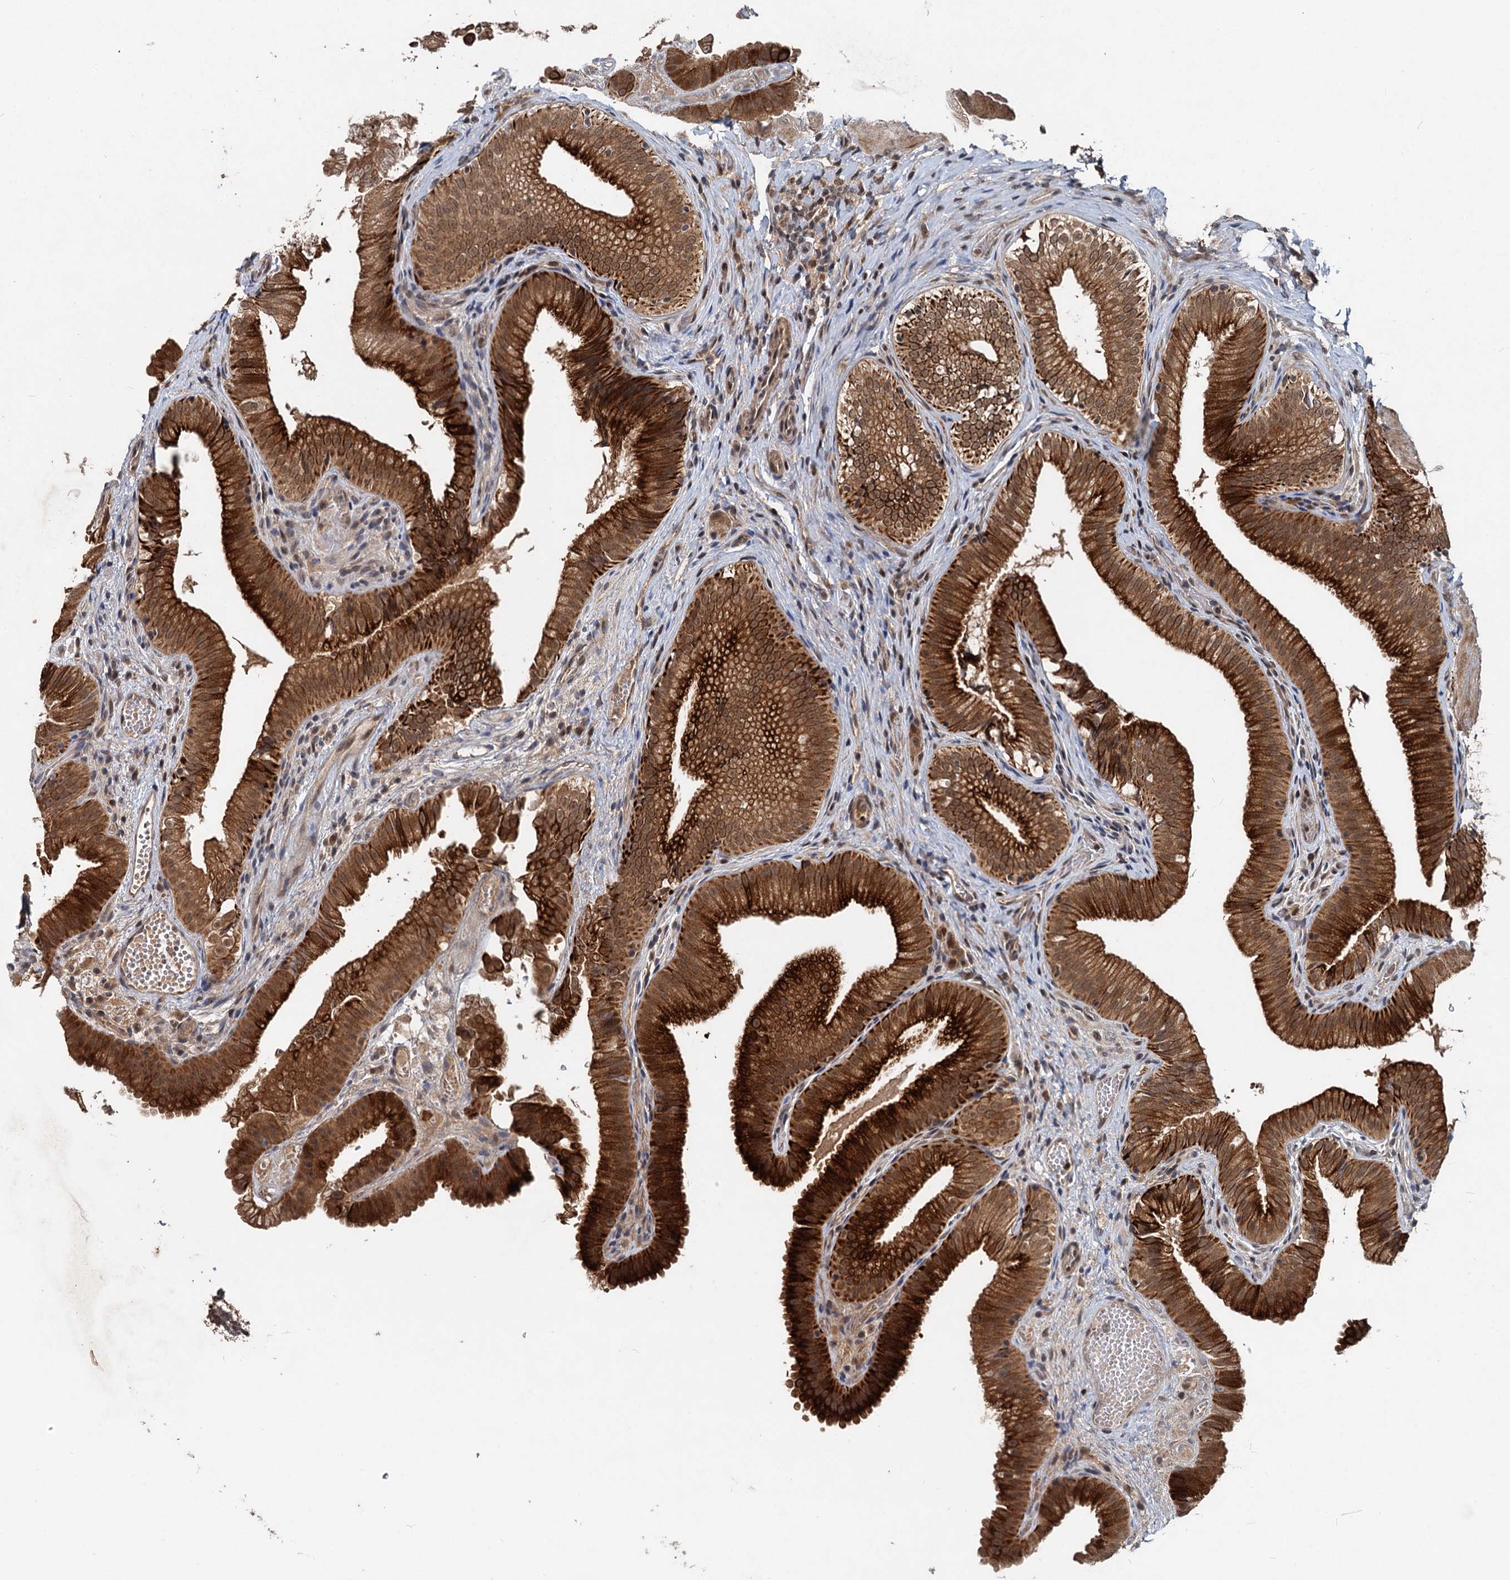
{"staining": {"intensity": "strong", "quantity": ">75%", "location": "cytoplasmic/membranous"}, "tissue": "gallbladder", "cell_type": "Glandular cells", "image_type": "normal", "snomed": [{"axis": "morphology", "description": "Normal tissue, NOS"}, {"axis": "topography", "description": "Gallbladder"}], "caption": "Immunohistochemistry (IHC) histopathology image of benign gallbladder: human gallbladder stained using immunohistochemistry (IHC) reveals high levels of strong protein expression localized specifically in the cytoplasmic/membranous of glandular cells, appearing as a cytoplasmic/membranous brown color.", "gene": "RITA1", "patient": {"sex": "female", "age": 30}}